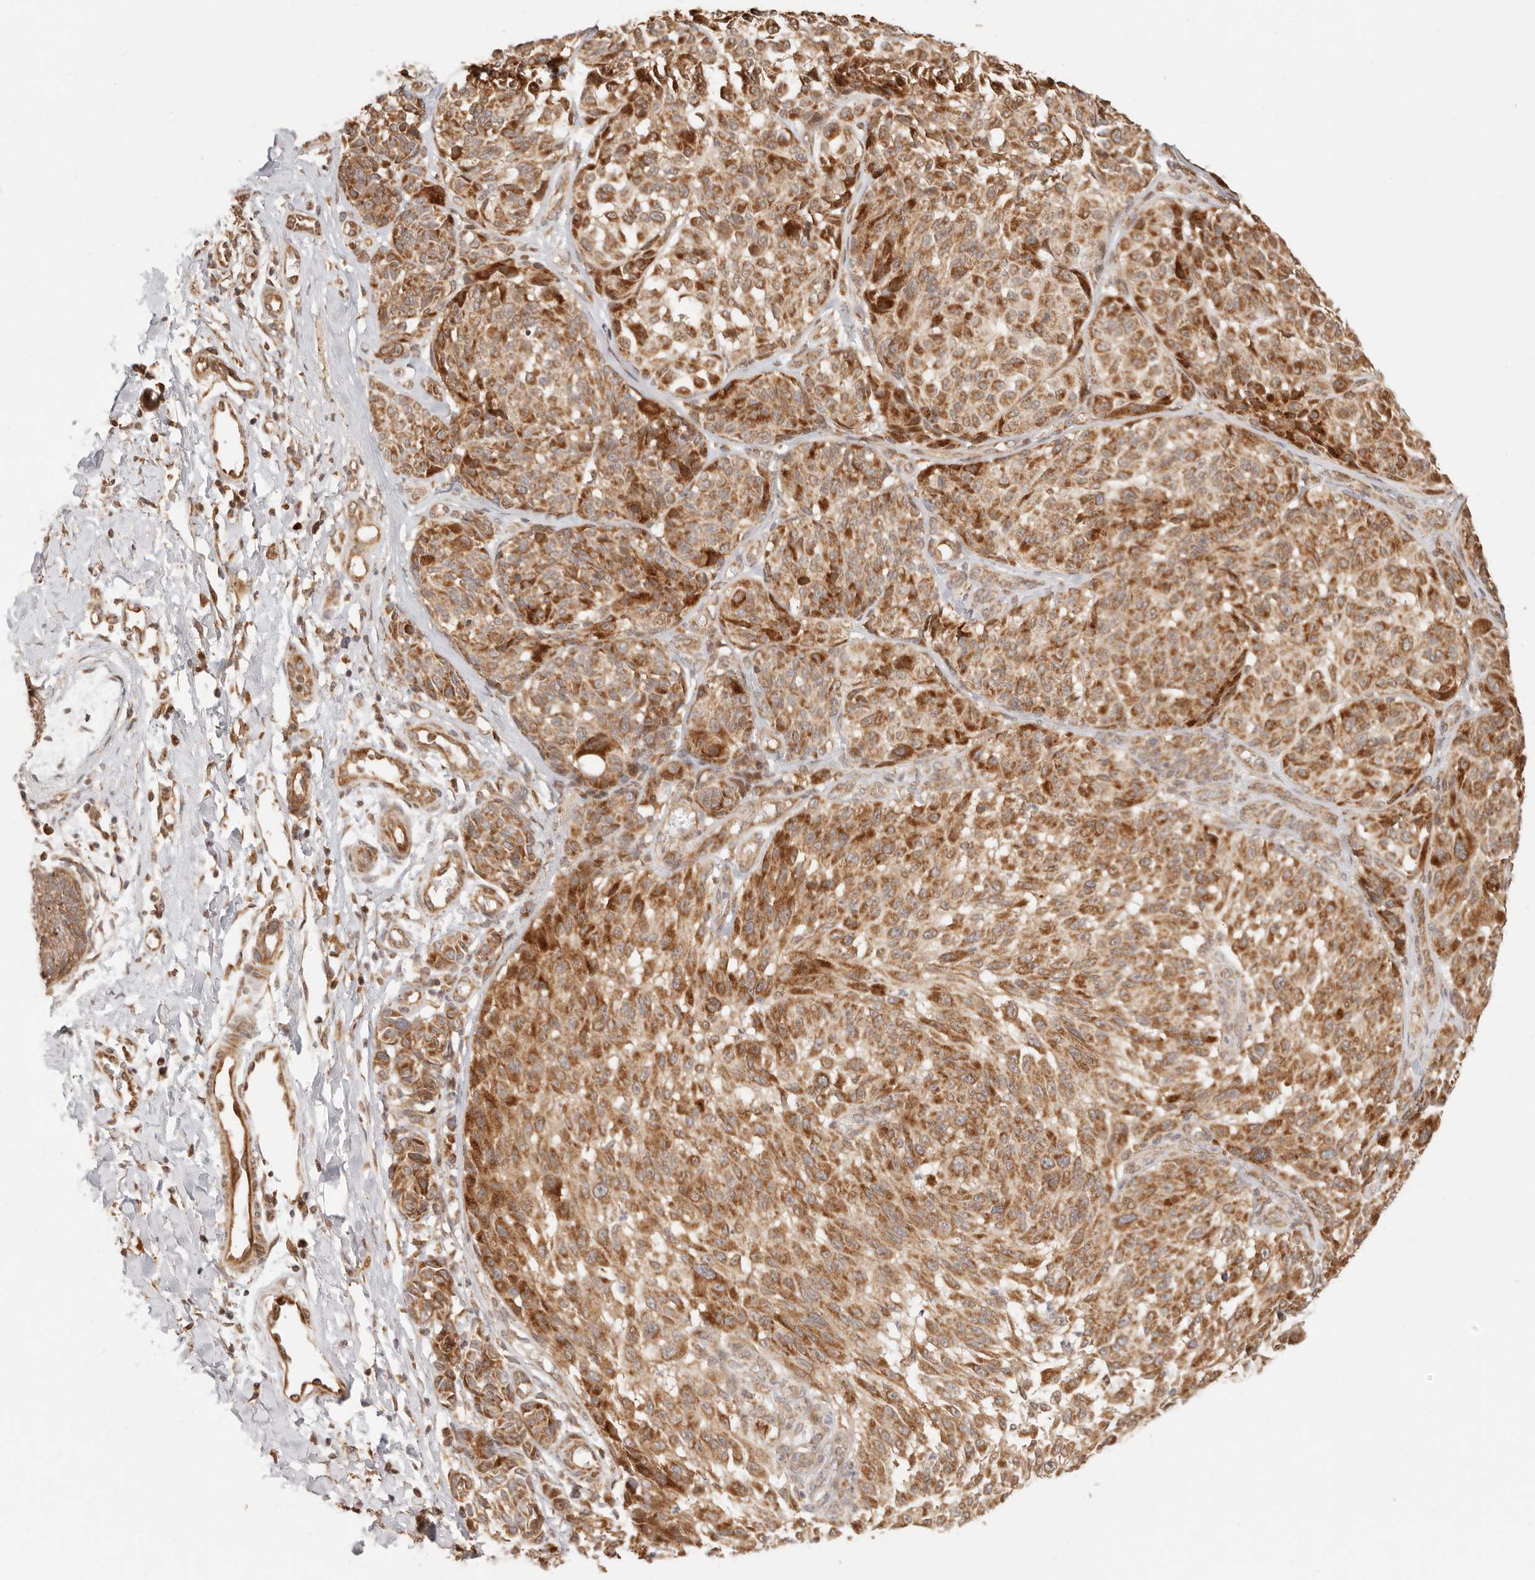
{"staining": {"intensity": "moderate", "quantity": ">75%", "location": "cytoplasmic/membranous"}, "tissue": "melanoma", "cell_type": "Tumor cells", "image_type": "cancer", "snomed": [{"axis": "morphology", "description": "Malignant melanoma, NOS"}, {"axis": "topography", "description": "Skin"}], "caption": "Immunohistochemical staining of melanoma shows moderate cytoplasmic/membranous protein staining in approximately >75% of tumor cells.", "gene": "TIMM17A", "patient": {"sex": "male", "age": 83}}